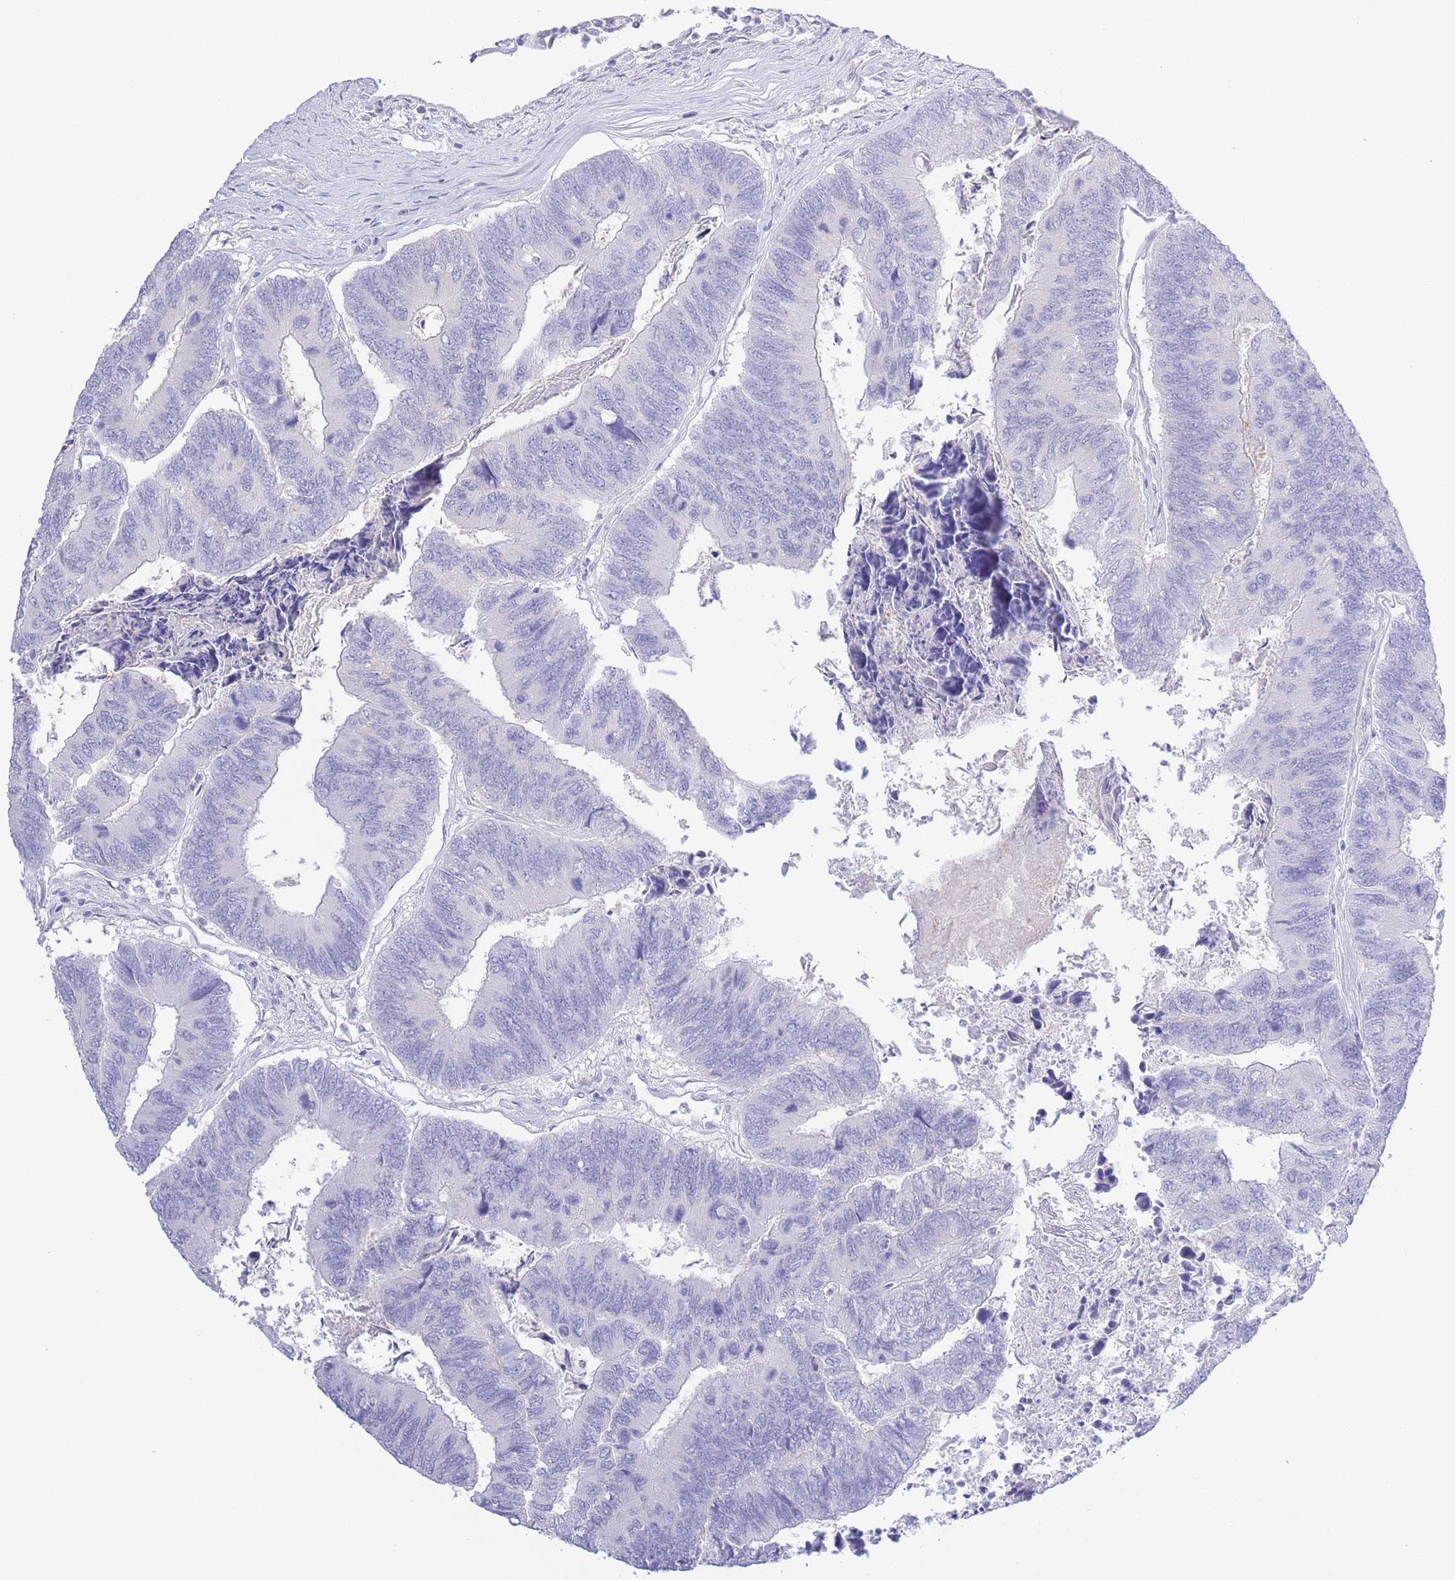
{"staining": {"intensity": "negative", "quantity": "none", "location": "none"}, "tissue": "colorectal cancer", "cell_type": "Tumor cells", "image_type": "cancer", "snomed": [{"axis": "morphology", "description": "Adenocarcinoma, NOS"}, {"axis": "topography", "description": "Colon"}], "caption": "Colorectal adenocarcinoma stained for a protein using immunohistochemistry (IHC) shows no staining tumor cells.", "gene": "PKLR", "patient": {"sex": "female", "age": 67}}